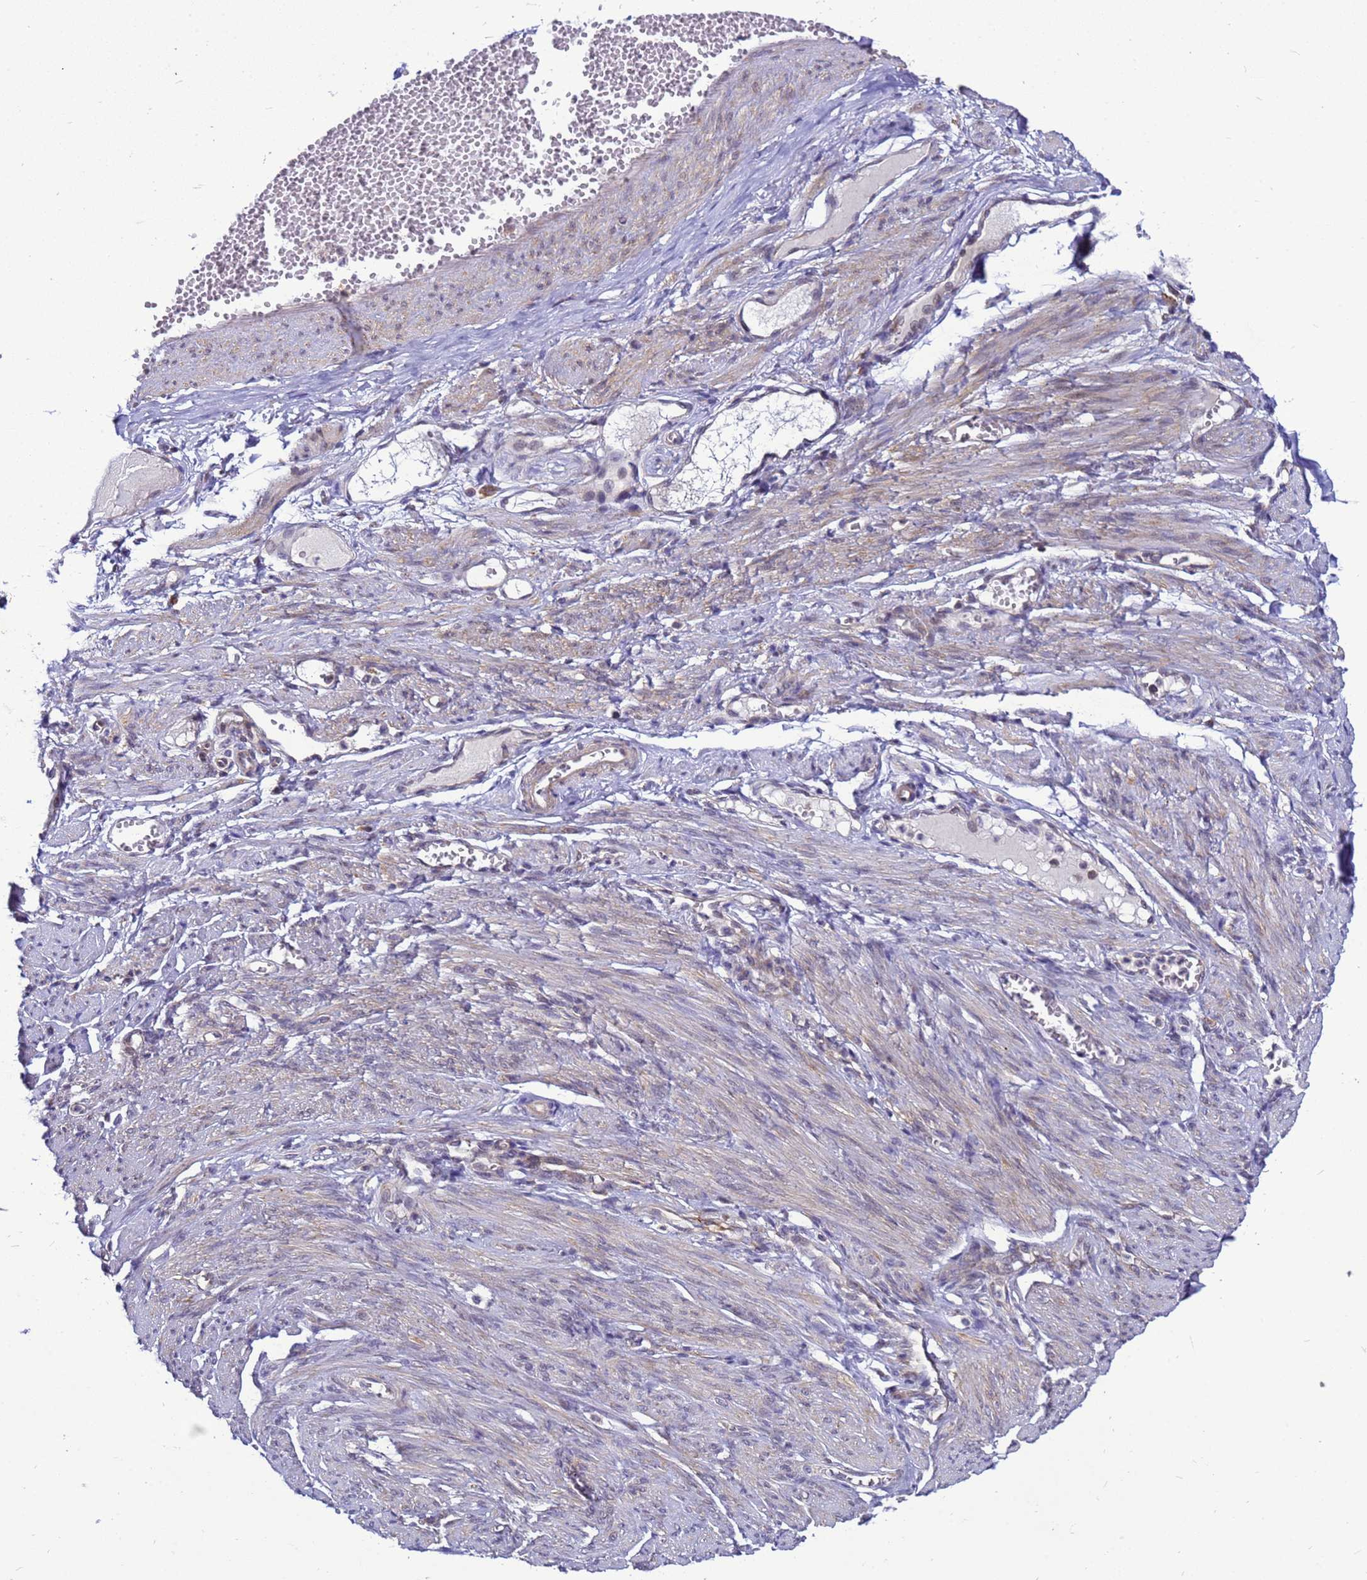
{"staining": {"intensity": "negative", "quantity": "none", "location": "none"}, "tissue": "adipose tissue", "cell_type": "Adipocytes", "image_type": "normal", "snomed": [{"axis": "morphology", "description": "Normal tissue, NOS"}, {"axis": "topography", "description": "Smooth muscle"}, {"axis": "topography", "description": "Peripheral nerve tissue"}], "caption": "An immunohistochemistry (IHC) image of benign adipose tissue is shown. There is no staining in adipocytes of adipose tissue.", "gene": "C12orf43", "patient": {"sex": "female", "age": 39}}